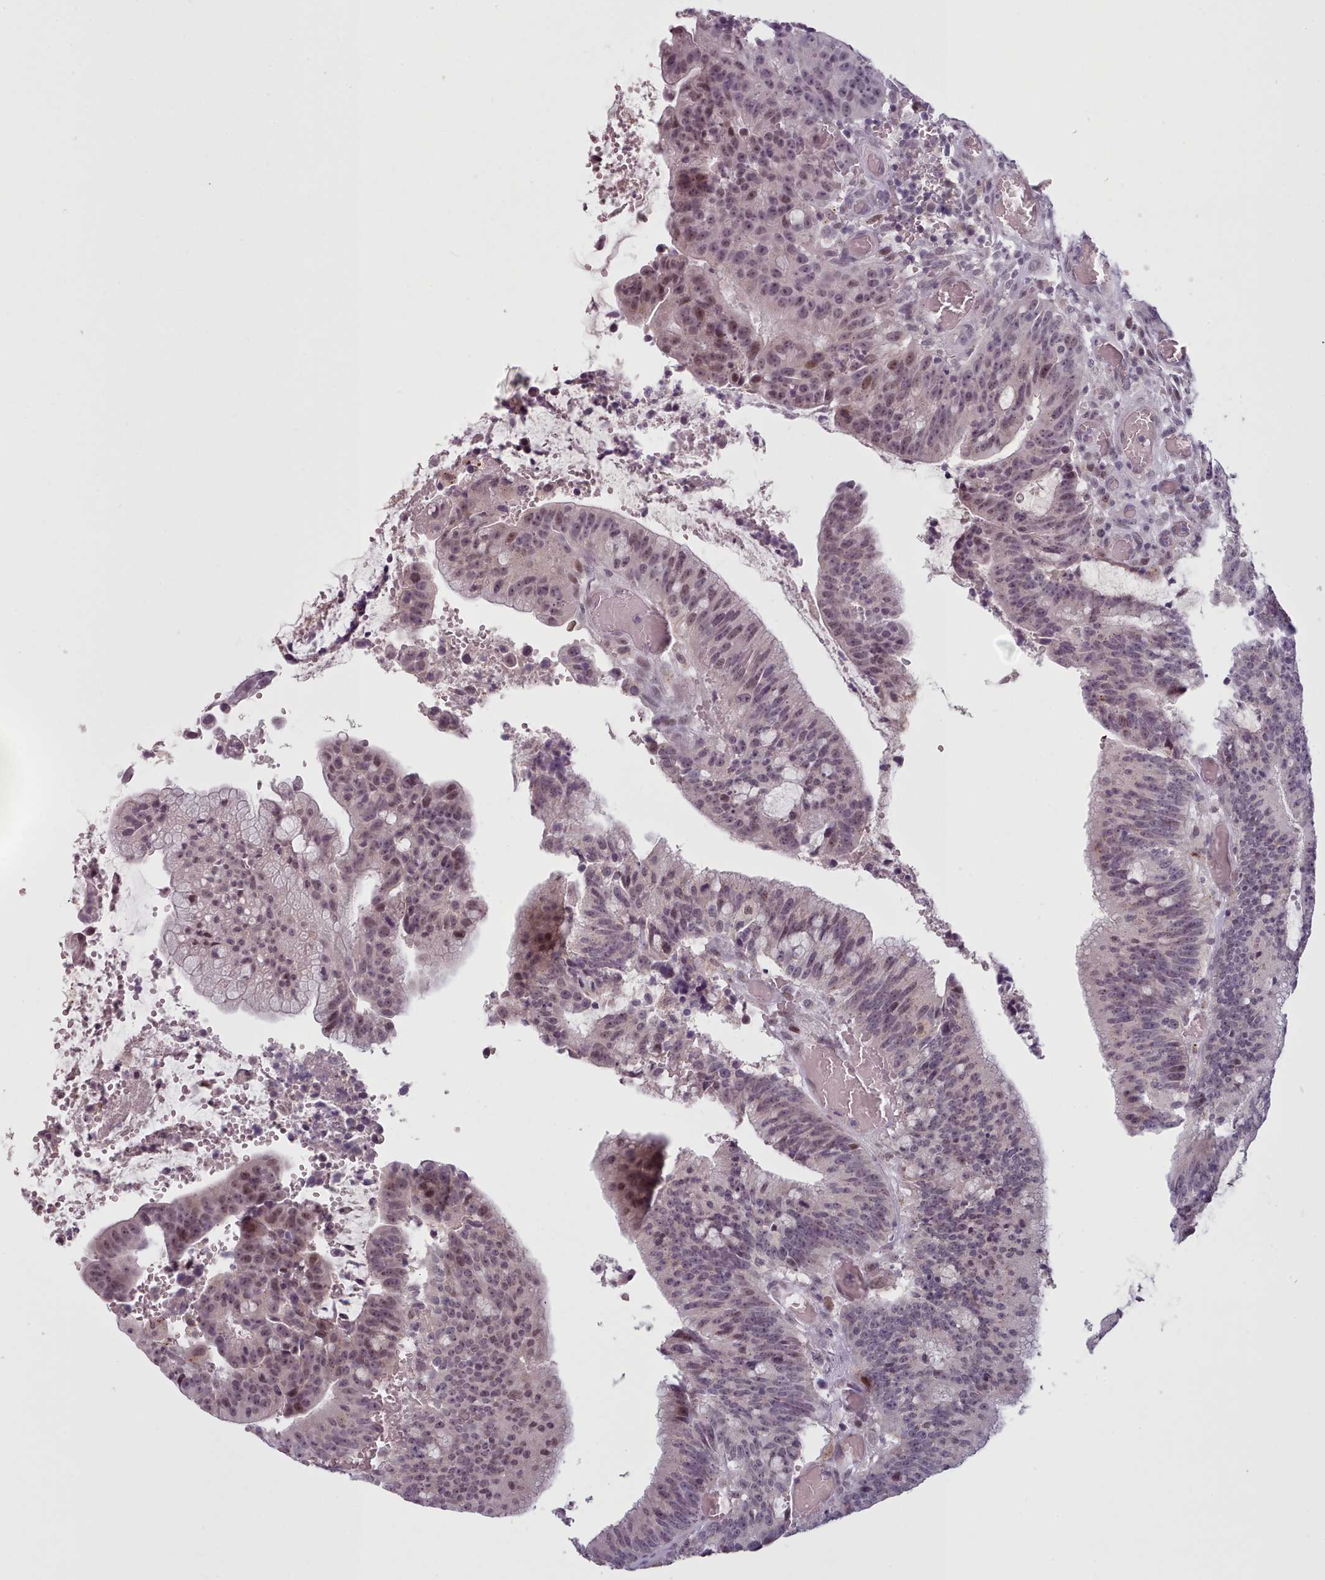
{"staining": {"intensity": "moderate", "quantity": "<25%", "location": "nuclear"}, "tissue": "colorectal cancer", "cell_type": "Tumor cells", "image_type": "cancer", "snomed": [{"axis": "morphology", "description": "Adenocarcinoma, NOS"}, {"axis": "topography", "description": "Rectum"}], "caption": "Approximately <25% of tumor cells in colorectal cancer (adenocarcinoma) exhibit moderate nuclear protein positivity as visualized by brown immunohistochemical staining.", "gene": "PBX4", "patient": {"sex": "female", "age": 77}}